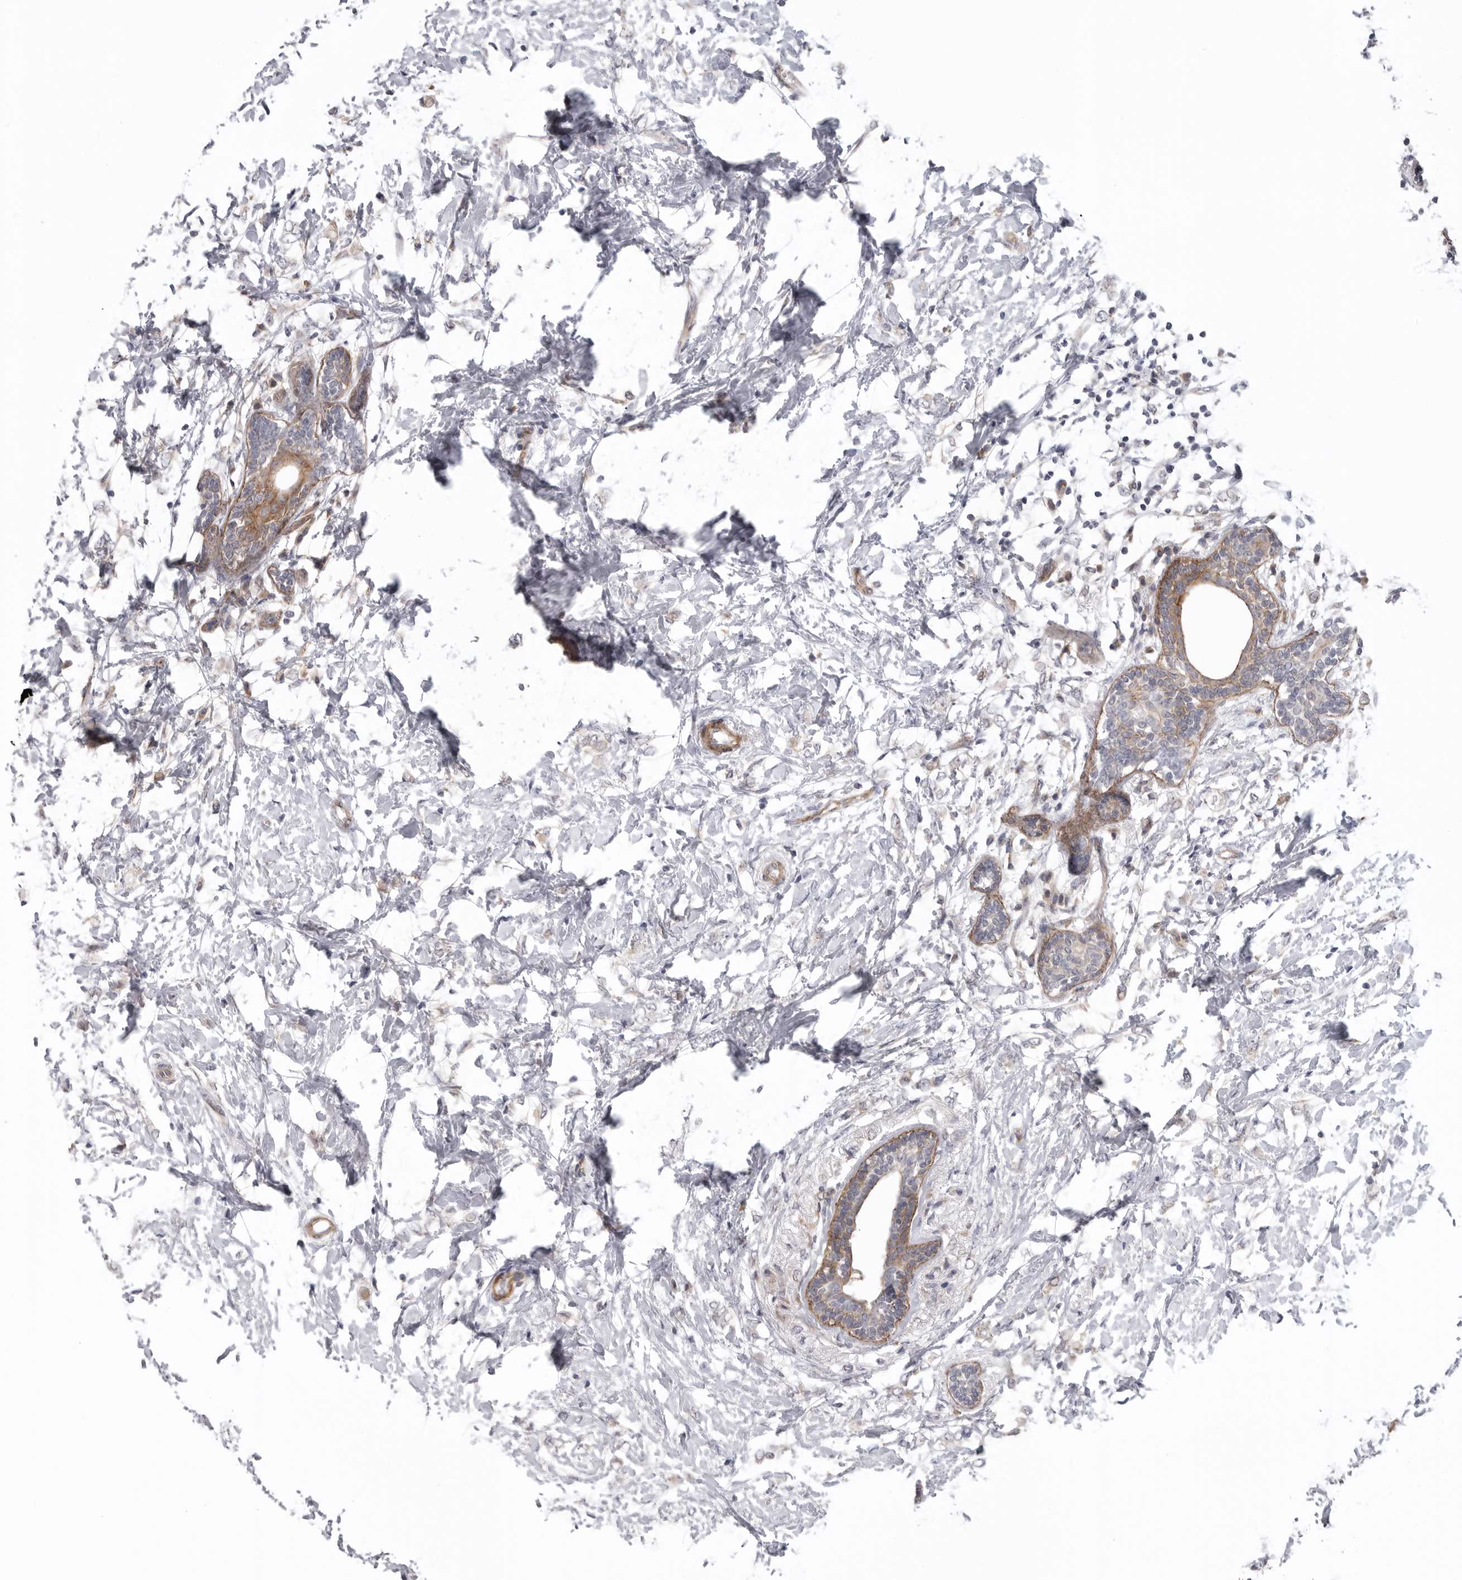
{"staining": {"intensity": "negative", "quantity": "none", "location": "none"}, "tissue": "breast cancer", "cell_type": "Tumor cells", "image_type": "cancer", "snomed": [{"axis": "morphology", "description": "Normal tissue, NOS"}, {"axis": "morphology", "description": "Lobular carcinoma"}, {"axis": "topography", "description": "Breast"}], "caption": "Protein analysis of breast cancer demonstrates no significant expression in tumor cells. (DAB immunohistochemistry visualized using brightfield microscopy, high magnification).", "gene": "SCP2", "patient": {"sex": "female", "age": 47}}